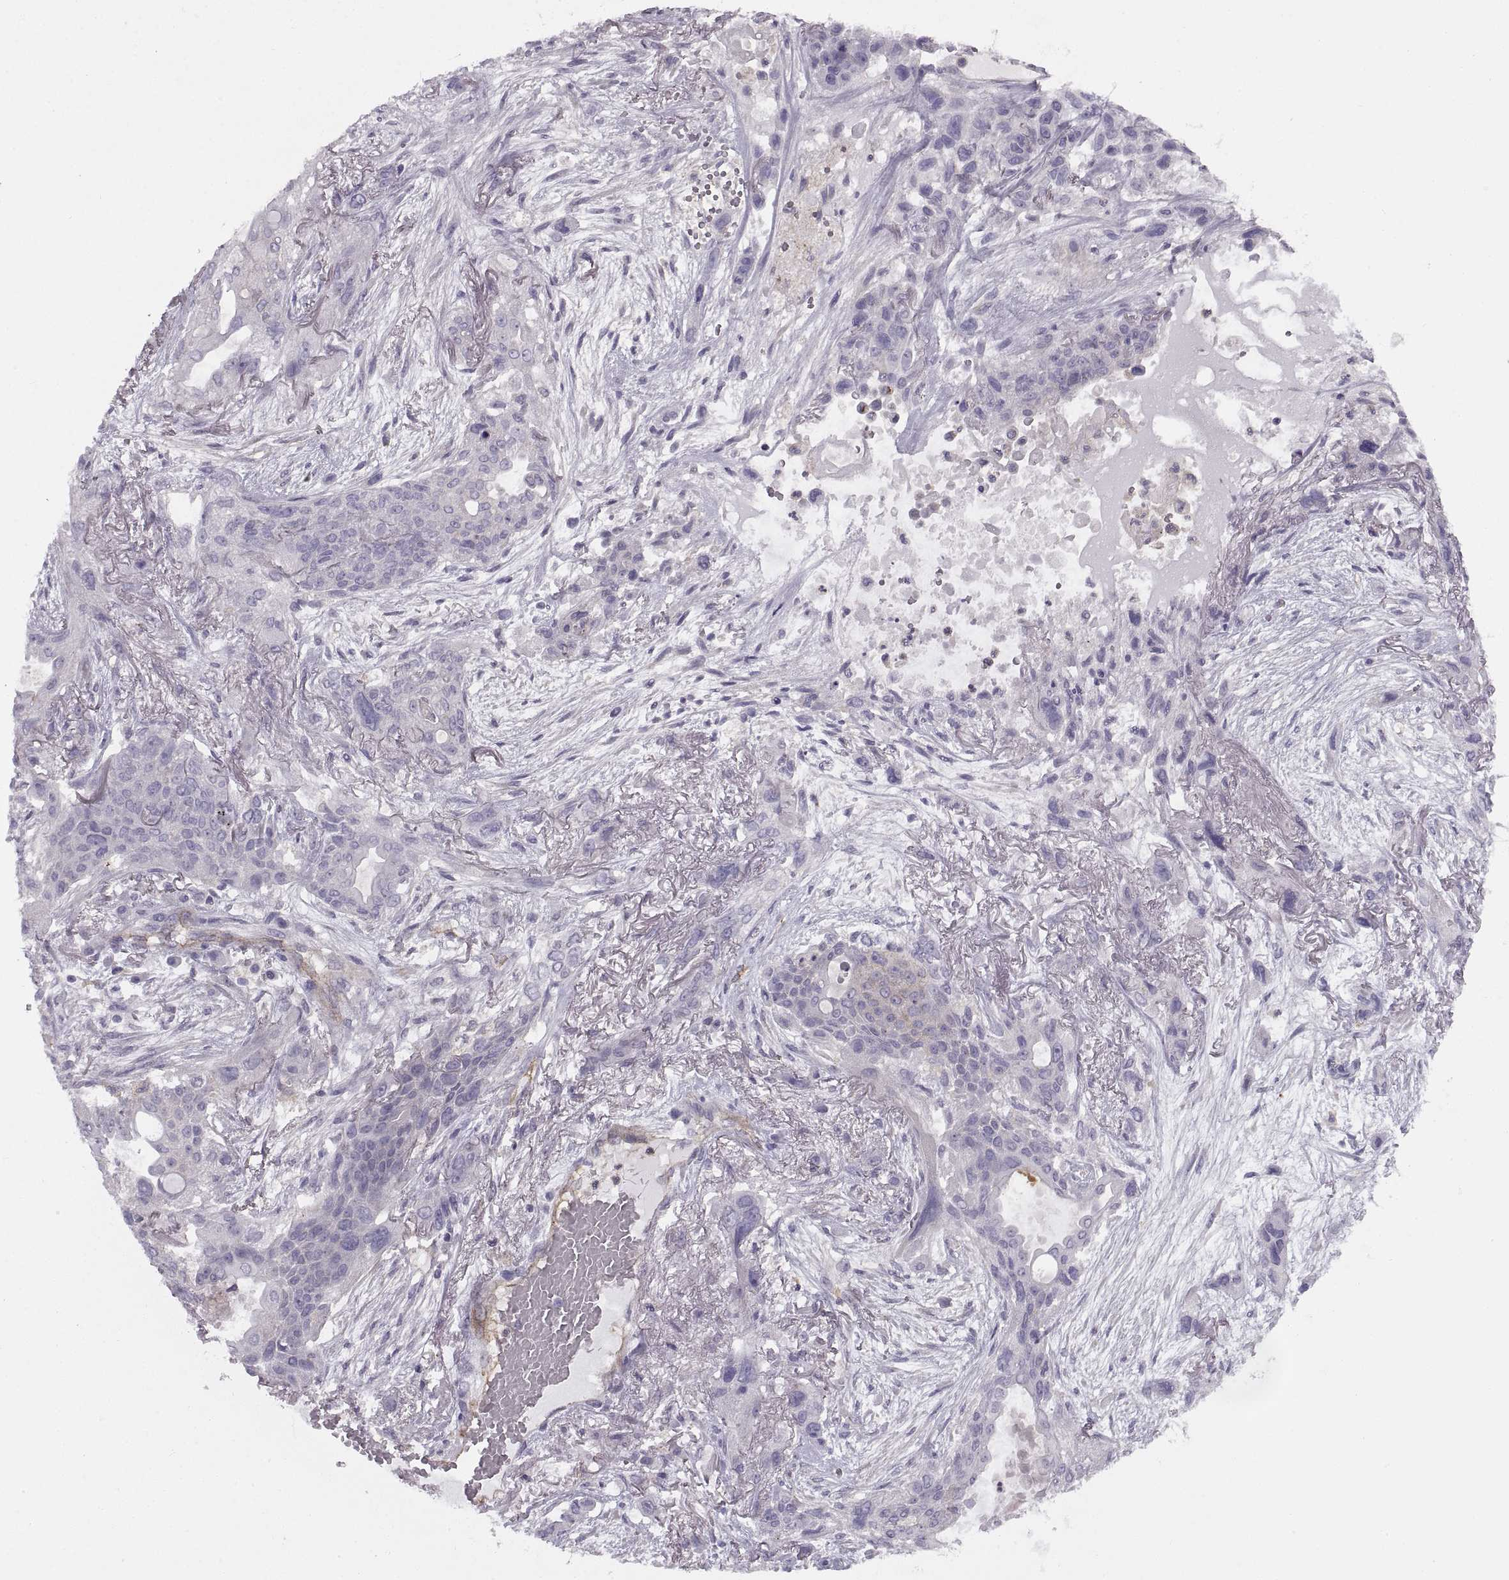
{"staining": {"intensity": "negative", "quantity": "none", "location": "none"}, "tissue": "lung cancer", "cell_type": "Tumor cells", "image_type": "cancer", "snomed": [{"axis": "morphology", "description": "Squamous cell carcinoma, NOS"}, {"axis": "topography", "description": "Lung"}], "caption": "This is a histopathology image of IHC staining of squamous cell carcinoma (lung), which shows no staining in tumor cells. Nuclei are stained in blue.", "gene": "RALB", "patient": {"sex": "female", "age": 70}}